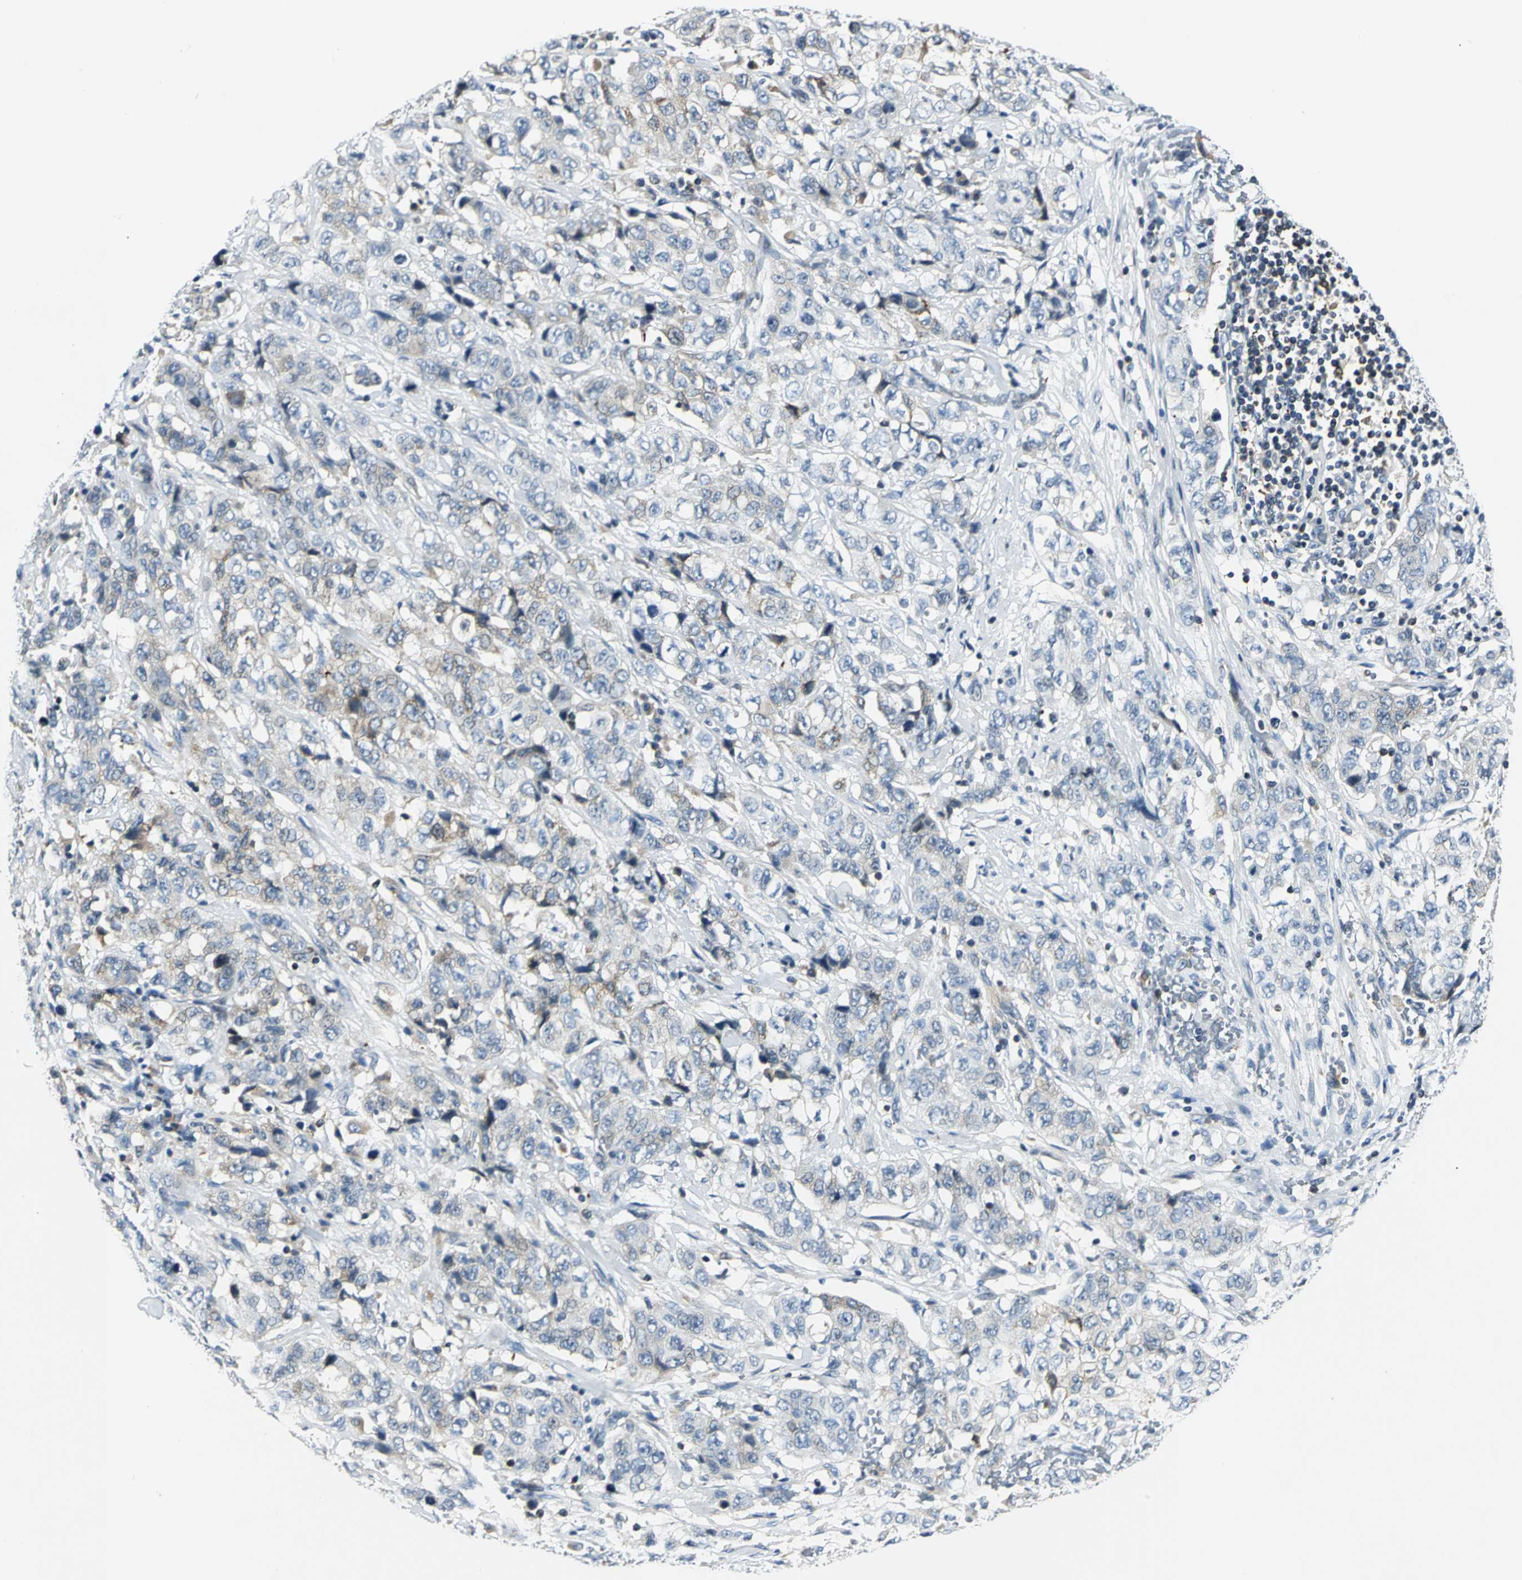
{"staining": {"intensity": "weak", "quantity": "25%-75%", "location": "cytoplasmic/membranous"}, "tissue": "stomach cancer", "cell_type": "Tumor cells", "image_type": "cancer", "snomed": [{"axis": "morphology", "description": "Adenocarcinoma, NOS"}, {"axis": "topography", "description": "Stomach"}], "caption": "The photomicrograph reveals immunohistochemical staining of stomach adenocarcinoma. There is weak cytoplasmic/membranous expression is identified in approximately 25%-75% of tumor cells.", "gene": "USP40", "patient": {"sex": "male", "age": 48}}